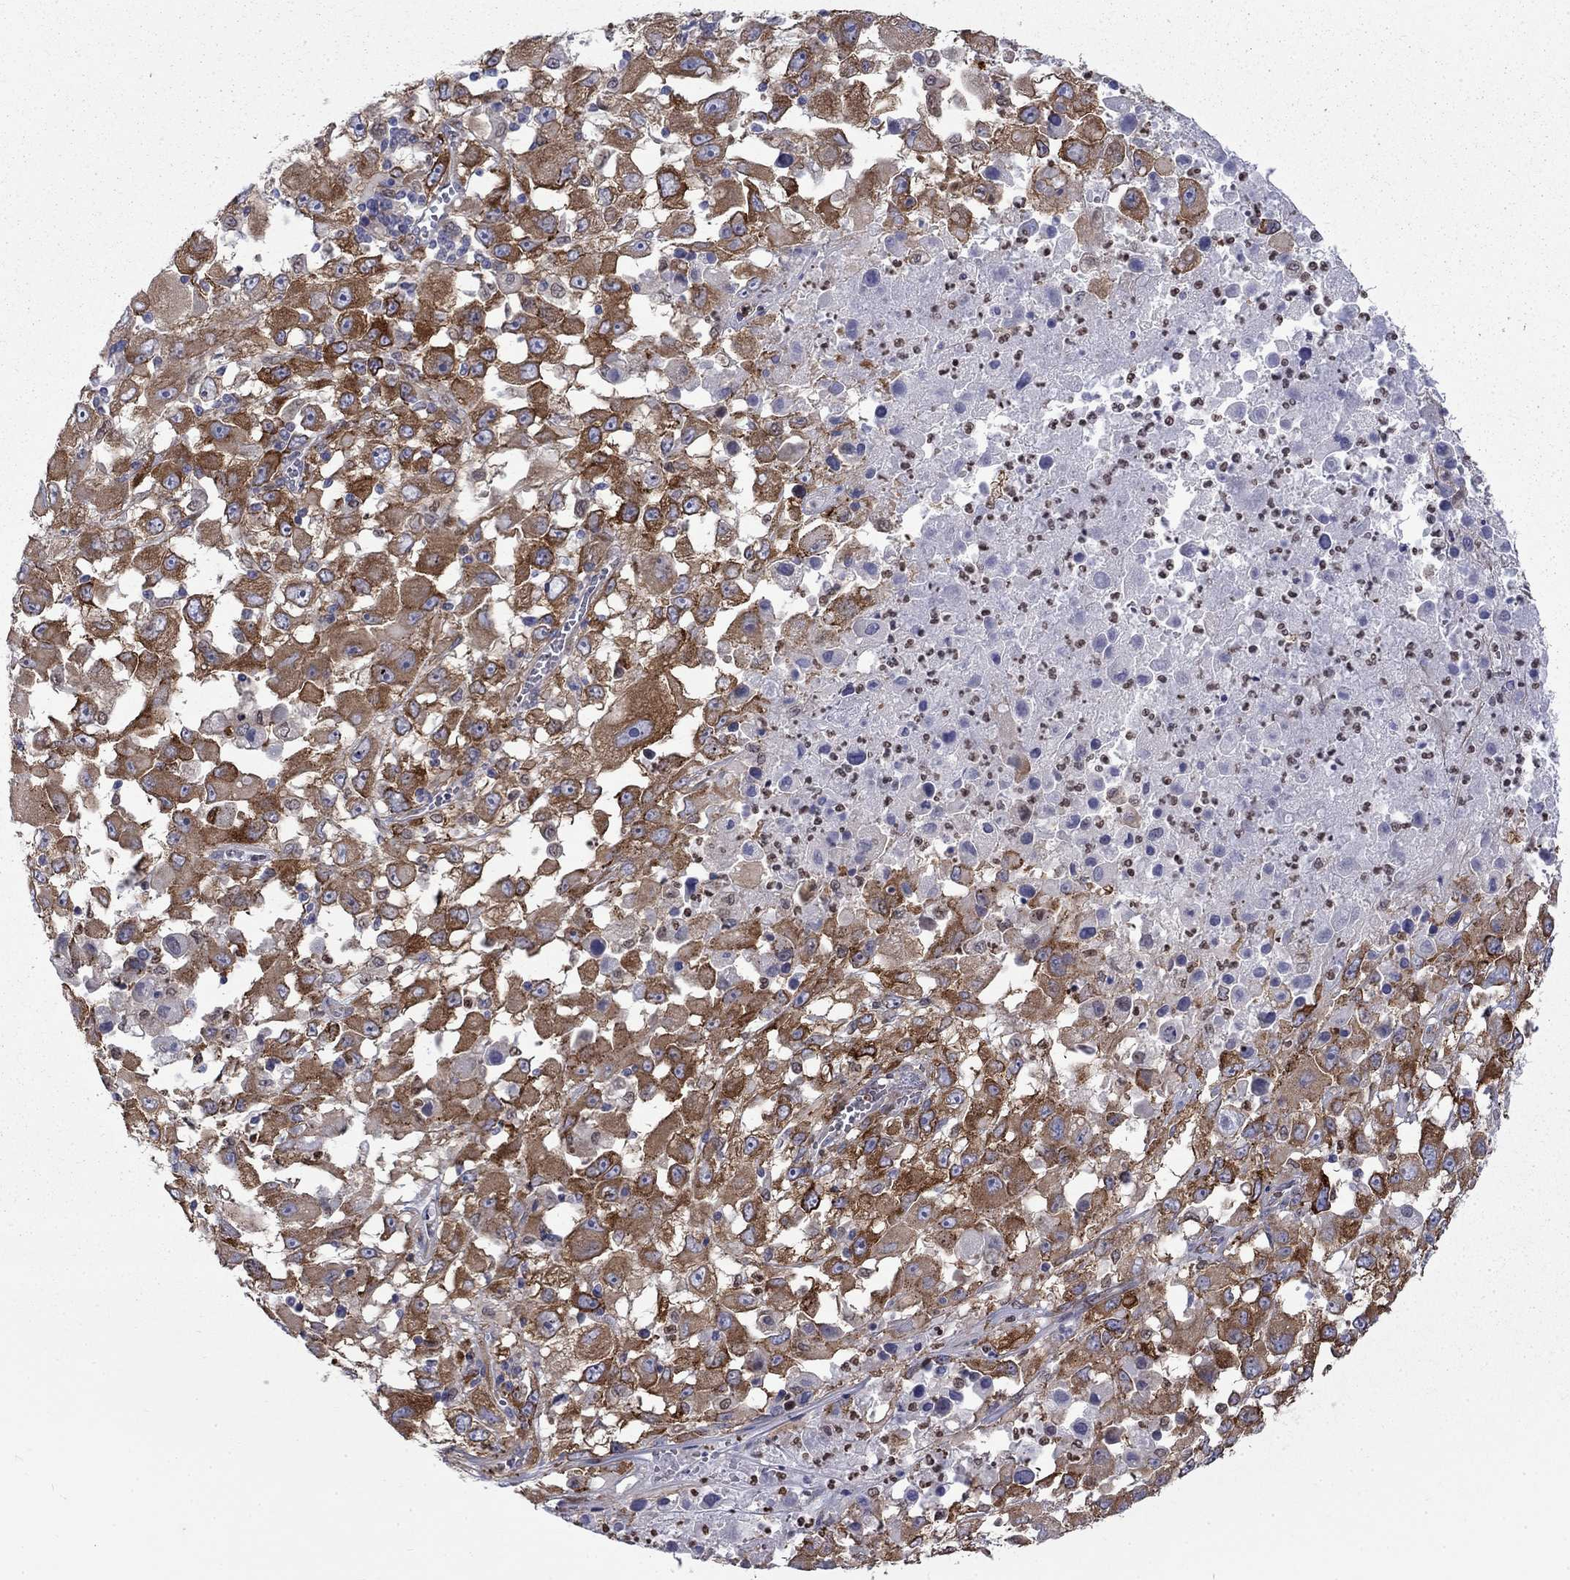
{"staining": {"intensity": "strong", "quantity": ">75%", "location": "cytoplasmic/membranous"}, "tissue": "melanoma", "cell_type": "Tumor cells", "image_type": "cancer", "snomed": [{"axis": "morphology", "description": "Malignant melanoma, Metastatic site"}, {"axis": "topography", "description": "Soft tissue"}], "caption": "Immunohistochemical staining of human malignant melanoma (metastatic site) reveals high levels of strong cytoplasmic/membranous protein positivity in about >75% of tumor cells.", "gene": "PABPC4", "patient": {"sex": "male", "age": 50}}